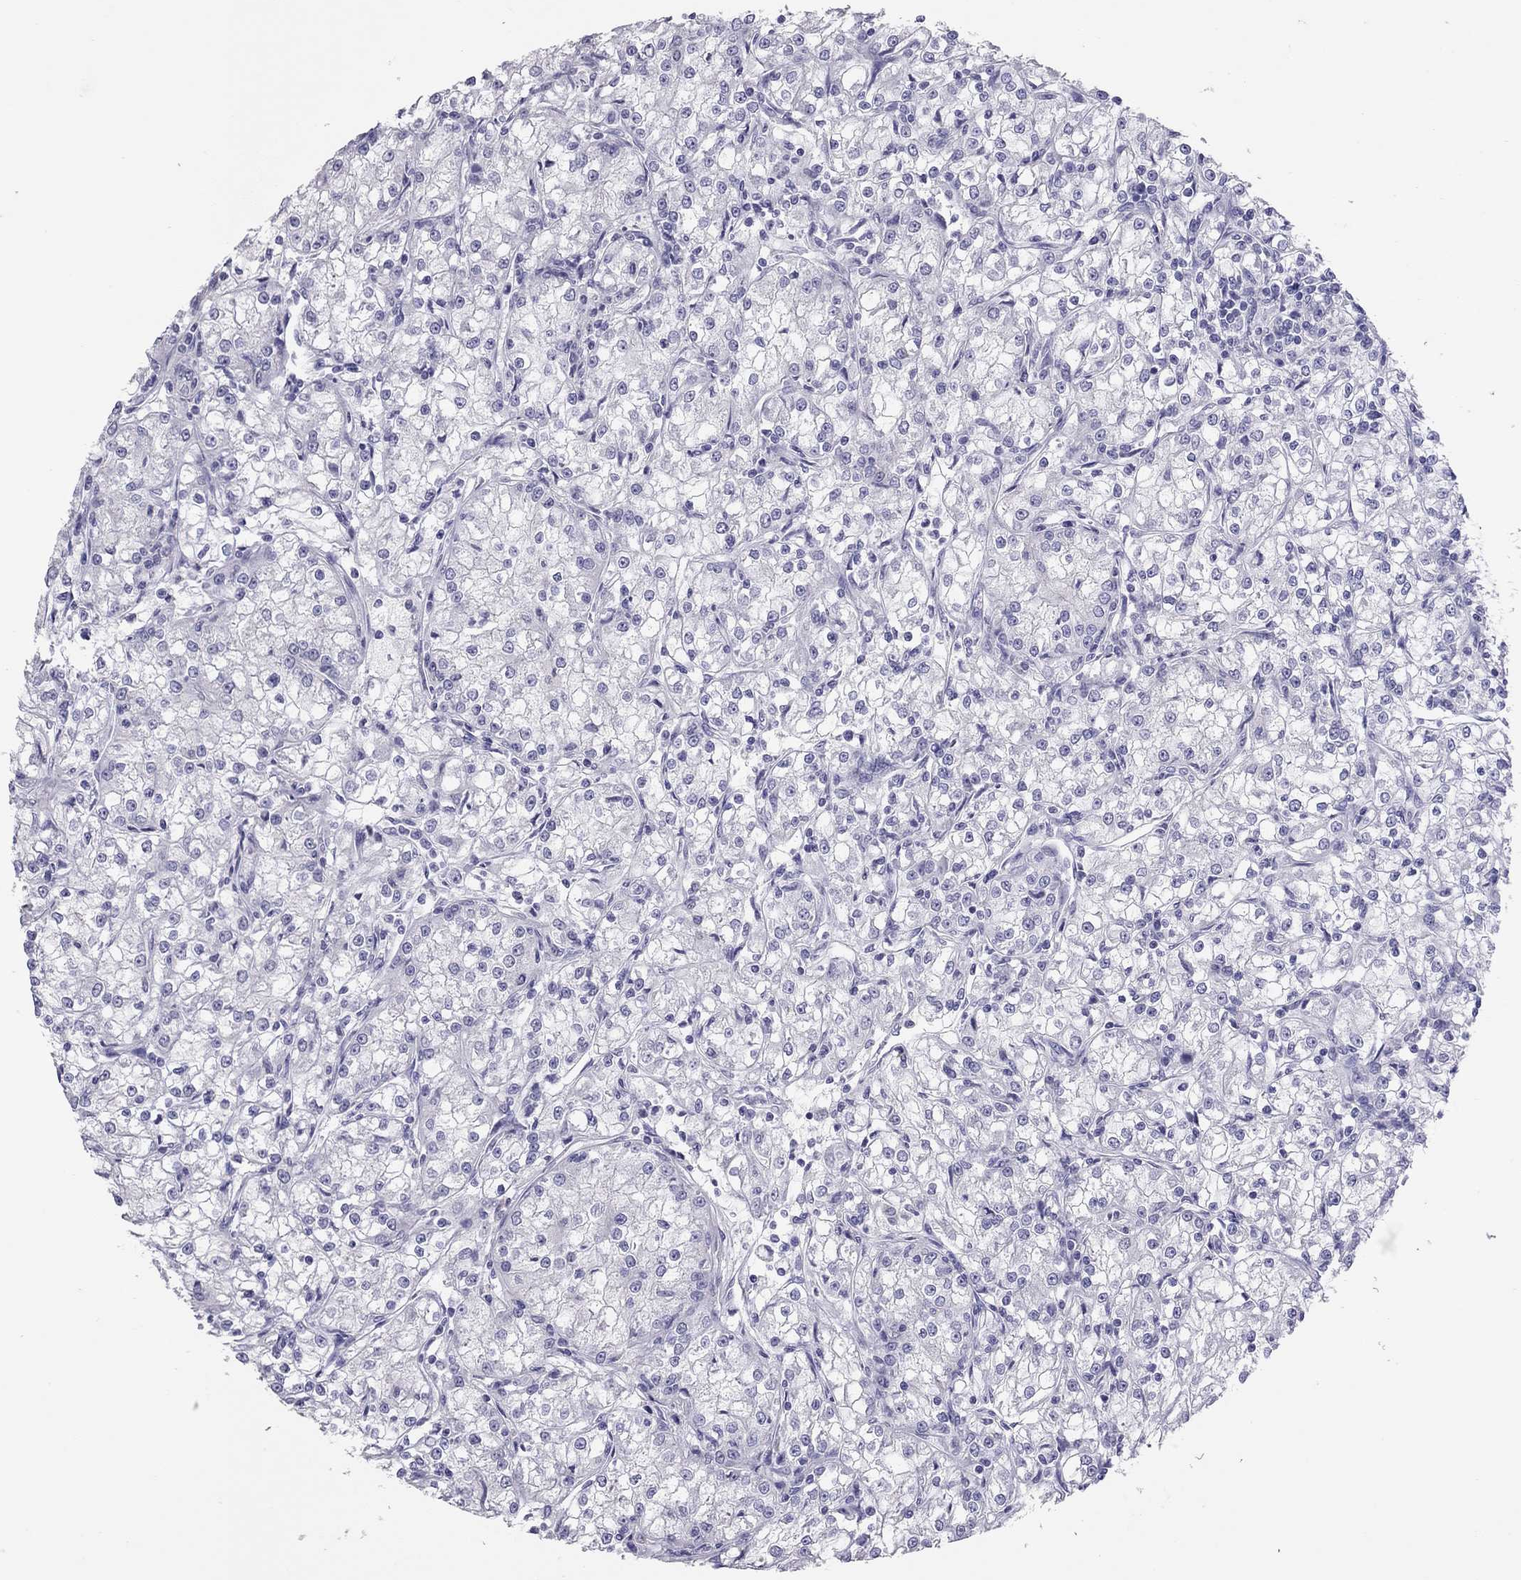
{"staining": {"intensity": "negative", "quantity": "none", "location": "none"}, "tissue": "renal cancer", "cell_type": "Tumor cells", "image_type": "cancer", "snomed": [{"axis": "morphology", "description": "Adenocarcinoma, NOS"}, {"axis": "topography", "description": "Kidney"}], "caption": "This is an immunohistochemistry (IHC) image of renal cancer (adenocarcinoma). There is no positivity in tumor cells.", "gene": "PSMB11", "patient": {"sex": "female", "age": 59}}